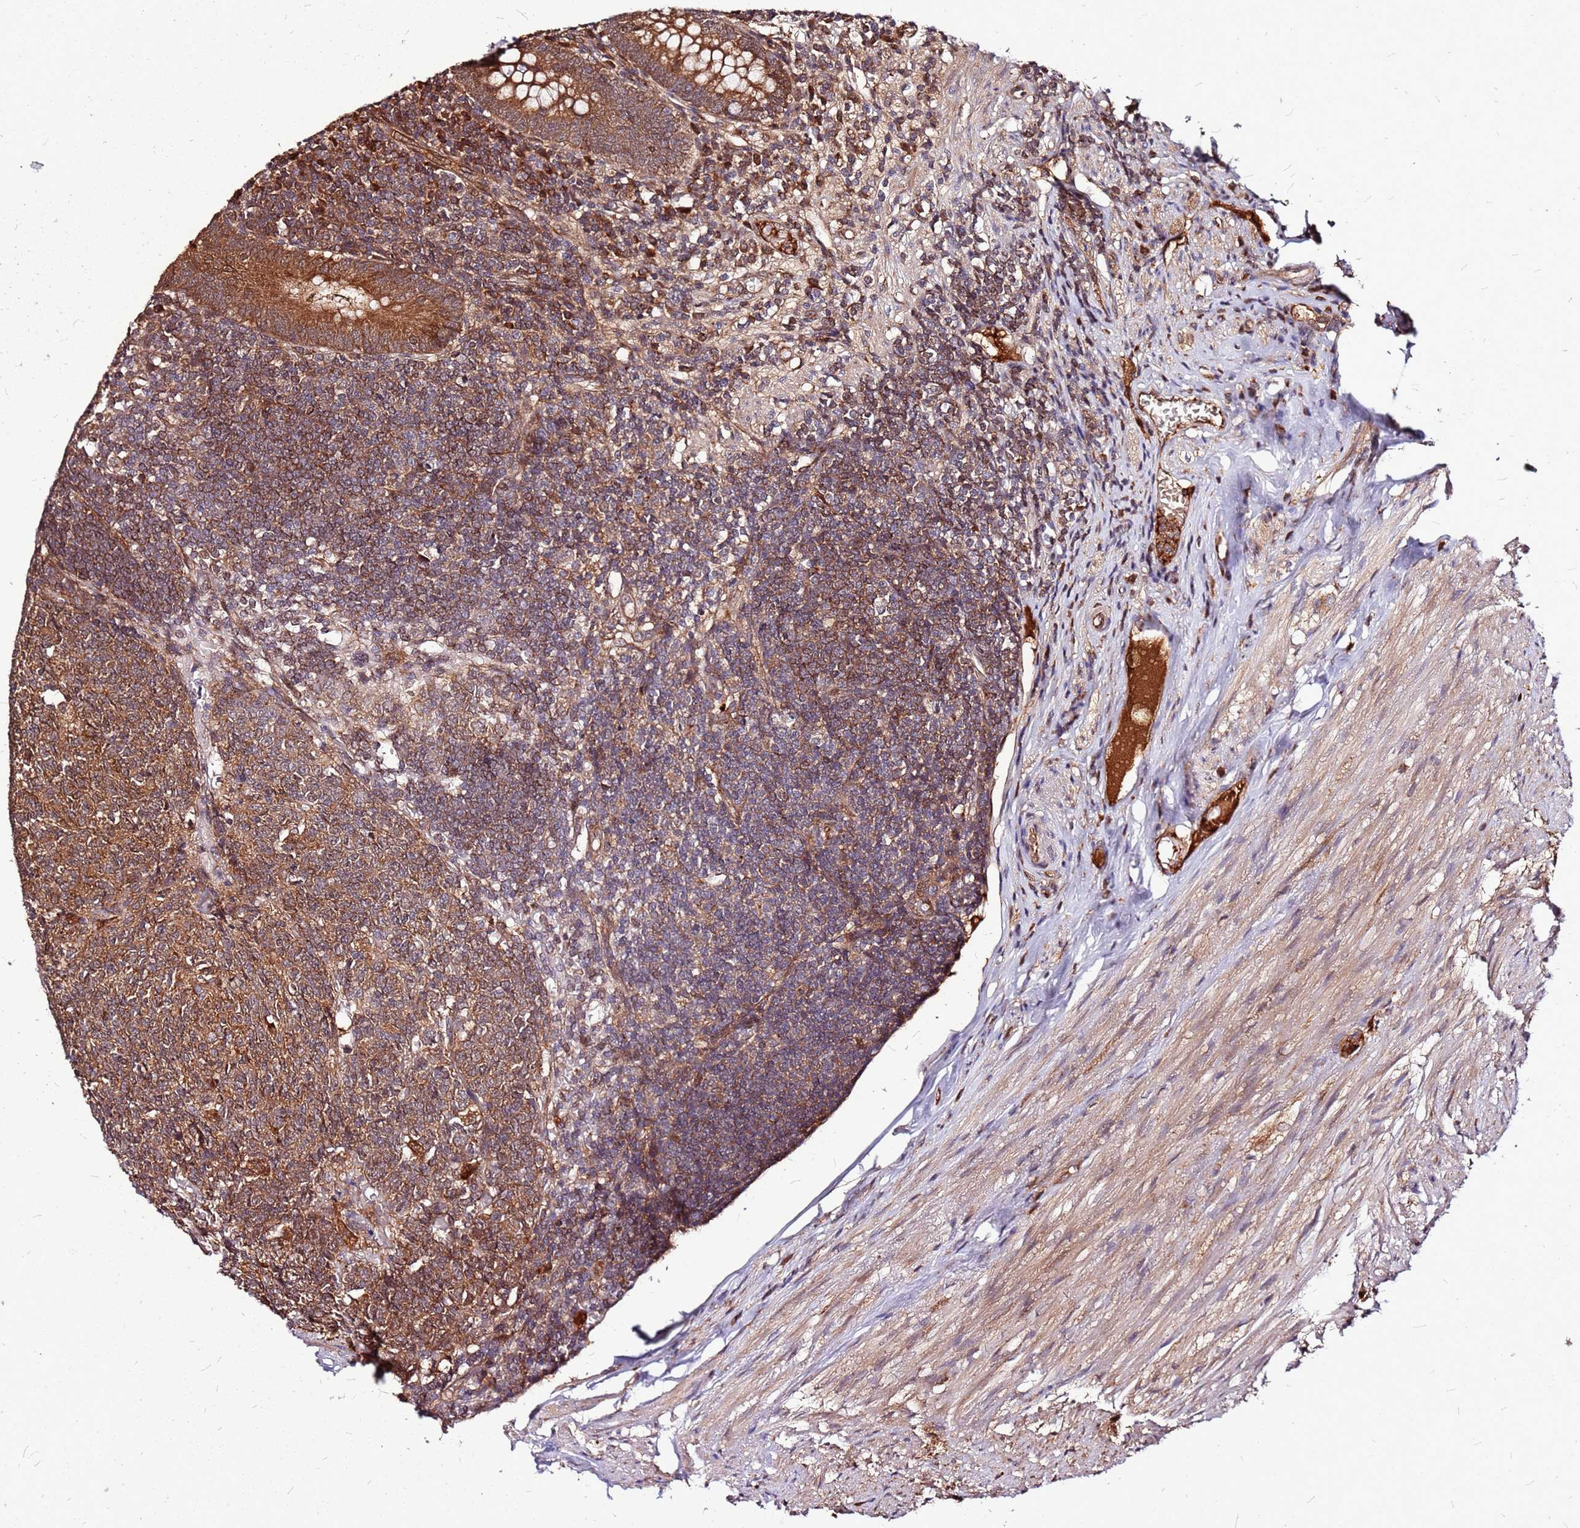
{"staining": {"intensity": "strong", "quantity": ">75%", "location": "cytoplasmic/membranous"}, "tissue": "appendix", "cell_type": "Glandular cells", "image_type": "normal", "snomed": [{"axis": "morphology", "description": "Normal tissue, NOS"}, {"axis": "topography", "description": "Appendix"}], "caption": "Approximately >75% of glandular cells in unremarkable appendix display strong cytoplasmic/membranous protein positivity as visualized by brown immunohistochemical staining.", "gene": "LYPLAL1", "patient": {"sex": "male", "age": 83}}